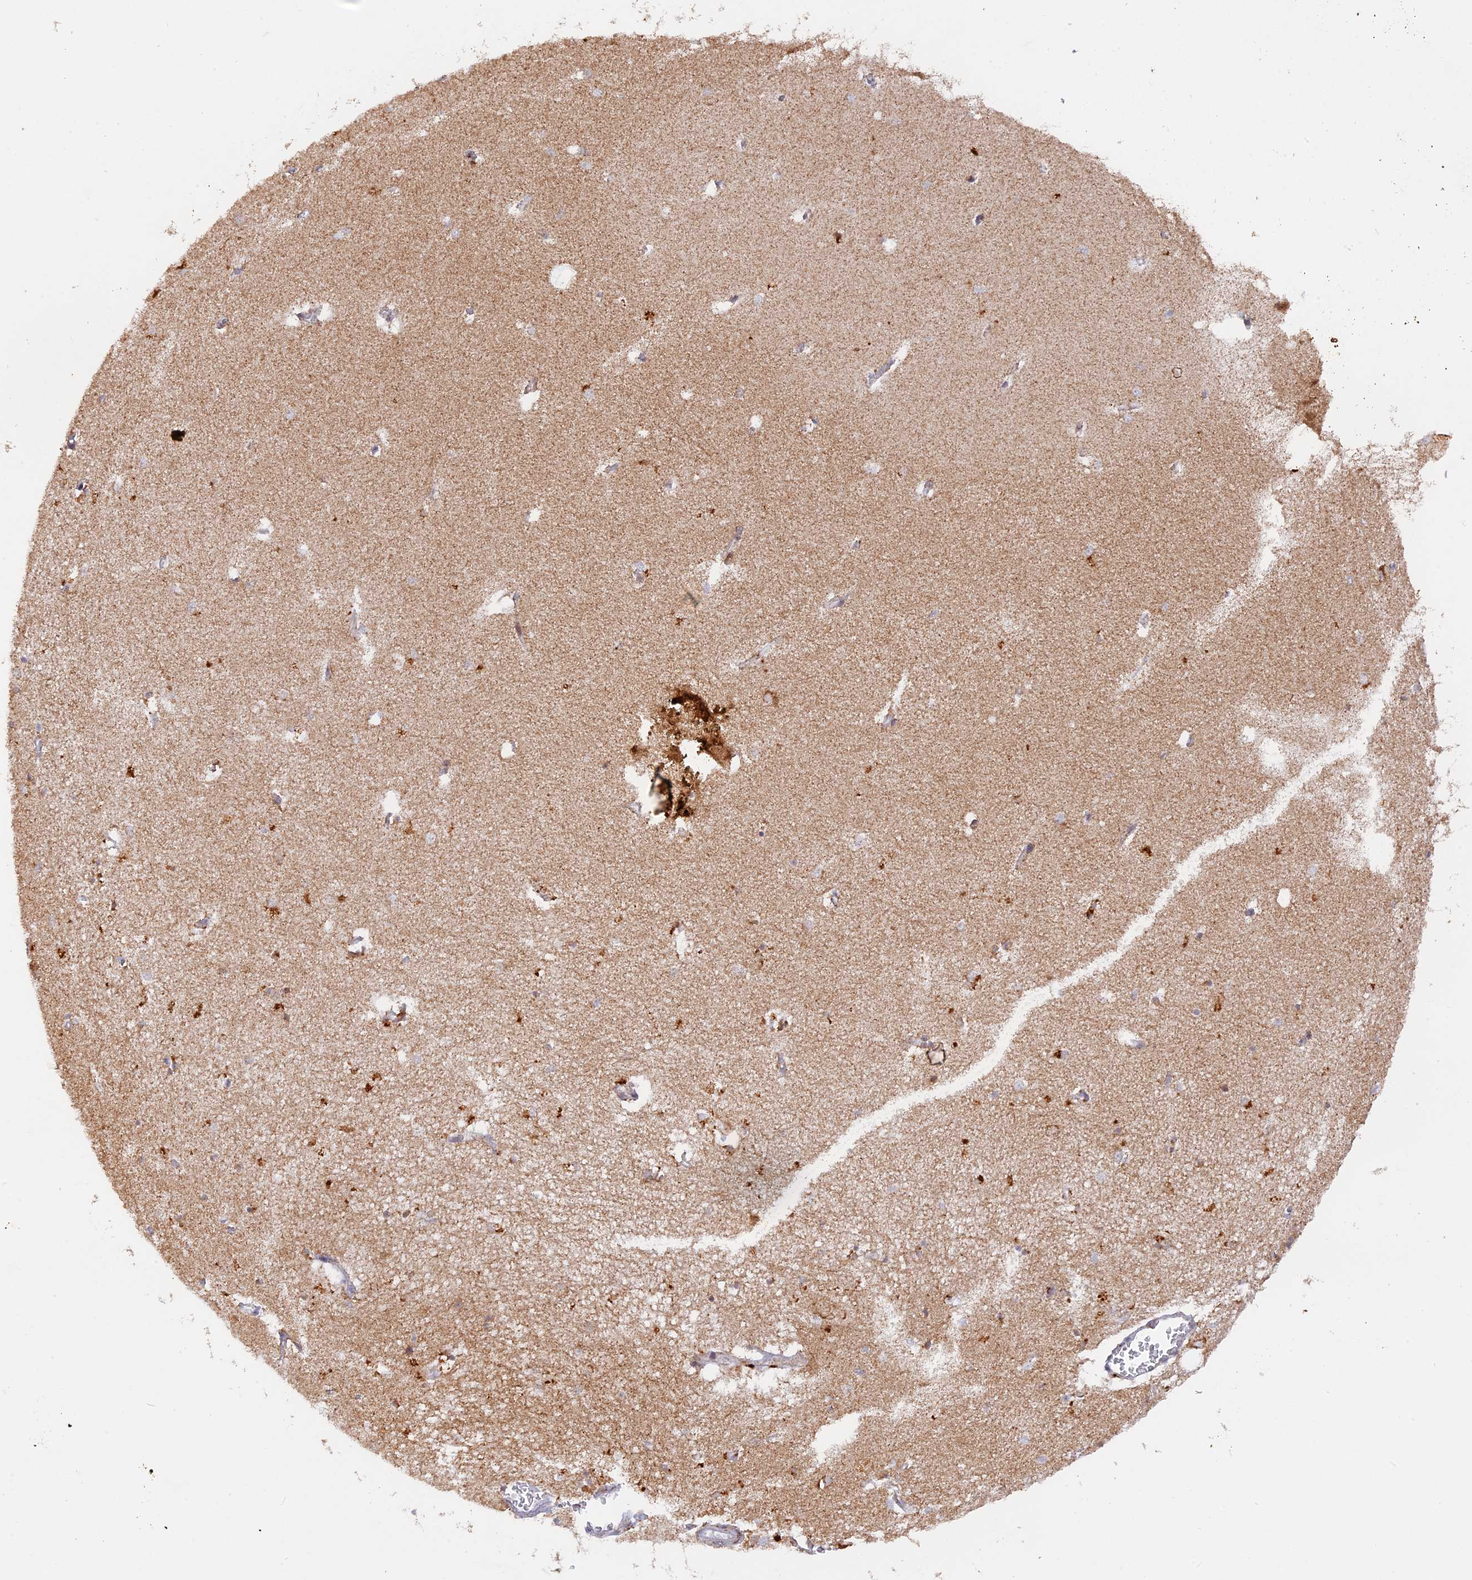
{"staining": {"intensity": "negative", "quantity": "none", "location": "none"}, "tissue": "hippocampus", "cell_type": "Glial cells", "image_type": "normal", "snomed": [{"axis": "morphology", "description": "Normal tissue, NOS"}, {"axis": "topography", "description": "Hippocampus"}], "caption": "Glial cells show no significant staining in unremarkable hippocampus. The staining was performed using DAB (3,3'-diaminobenzidine) to visualize the protein expression in brown, while the nuclei were stained in blue with hematoxylin (Magnification: 20x).", "gene": "MPV17L", "patient": {"sex": "female", "age": 64}}